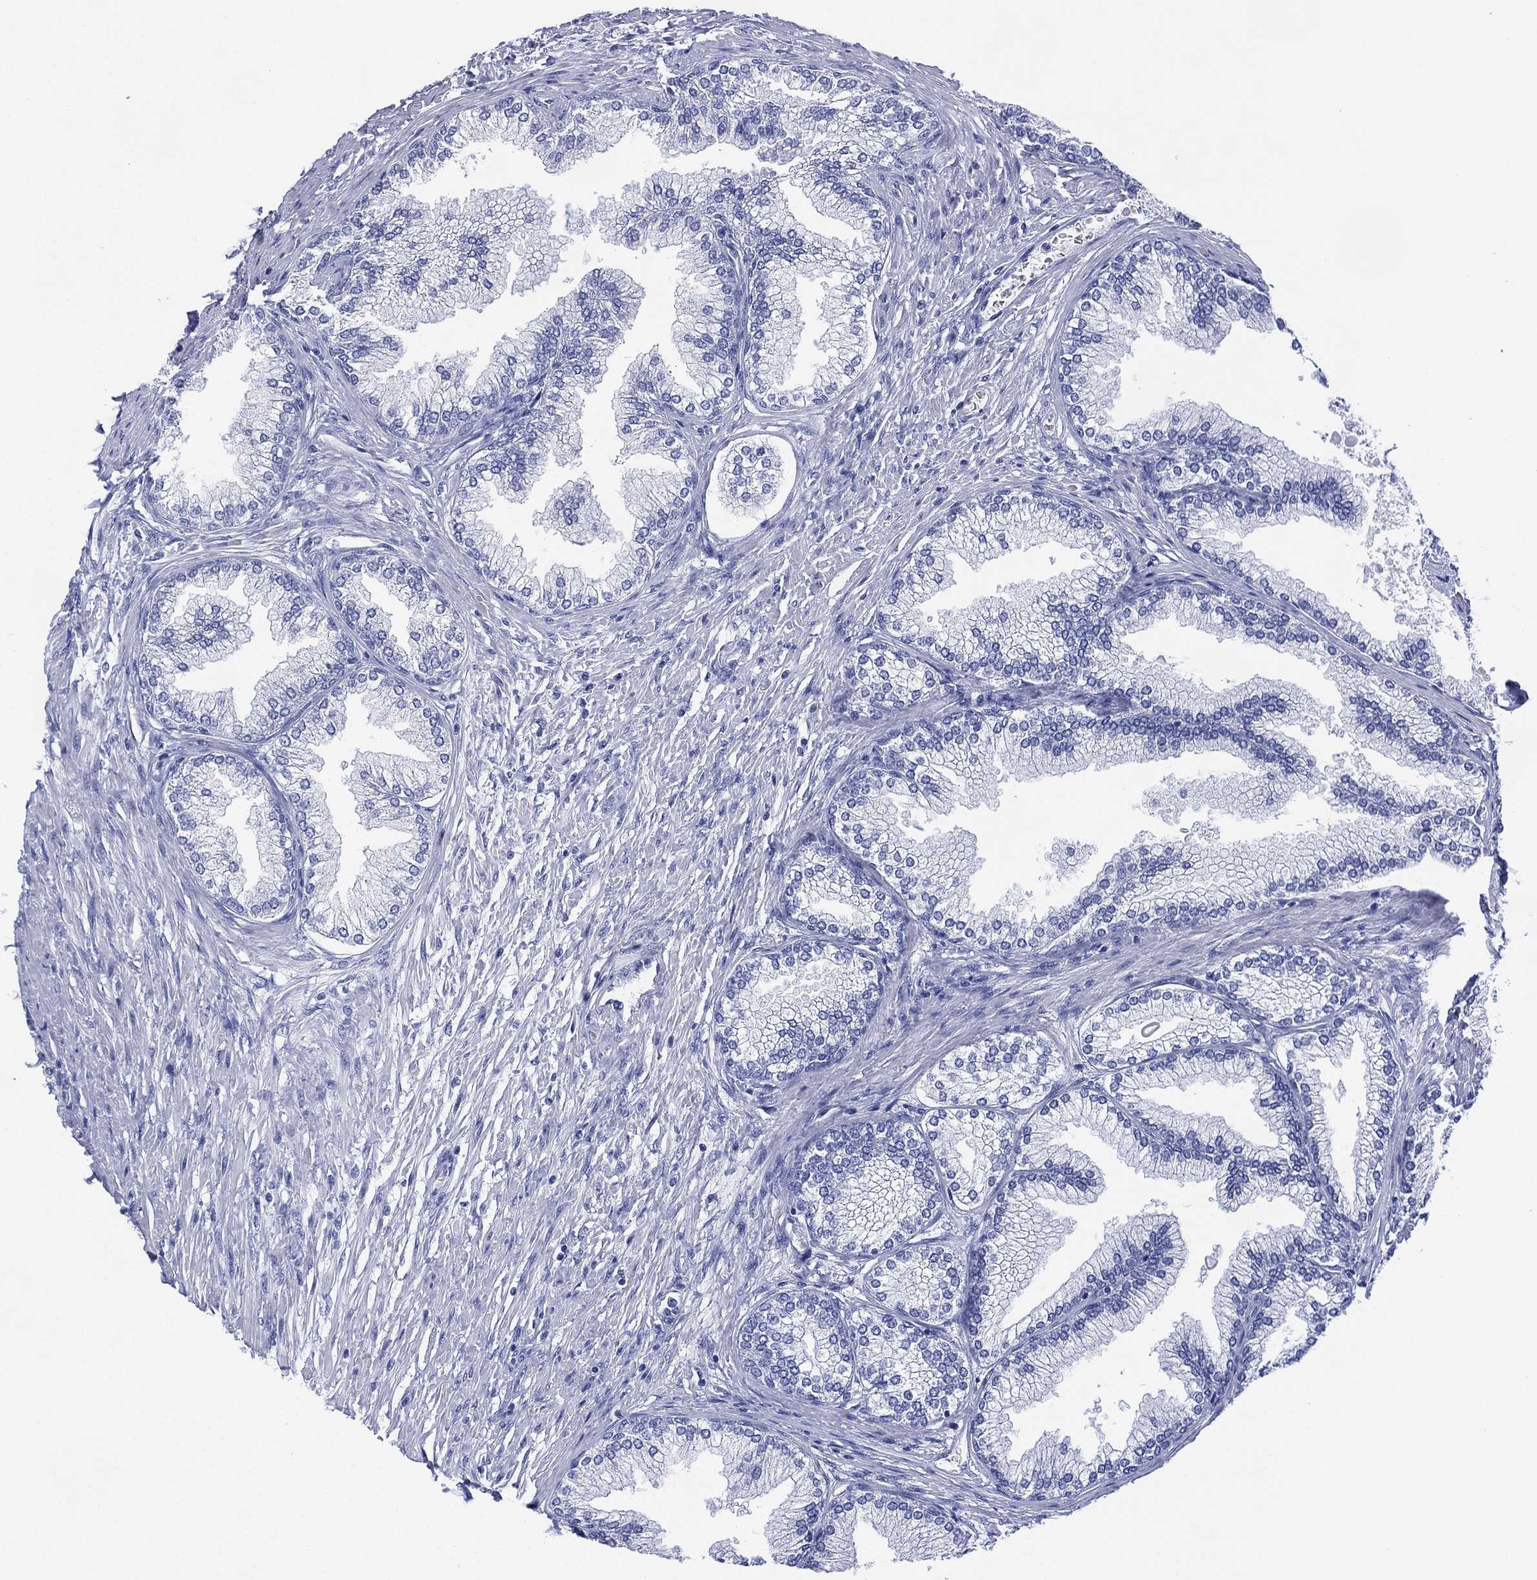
{"staining": {"intensity": "negative", "quantity": "none", "location": "none"}, "tissue": "prostate", "cell_type": "Glandular cells", "image_type": "normal", "snomed": [{"axis": "morphology", "description": "Normal tissue, NOS"}, {"axis": "topography", "description": "Prostate"}], "caption": "This is an immunohistochemistry (IHC) micrograph of unremarkable prostate. There is no staining in glandular cells.", "gene": "DSG1", "patient": {"sex": "male", "age": 72}}